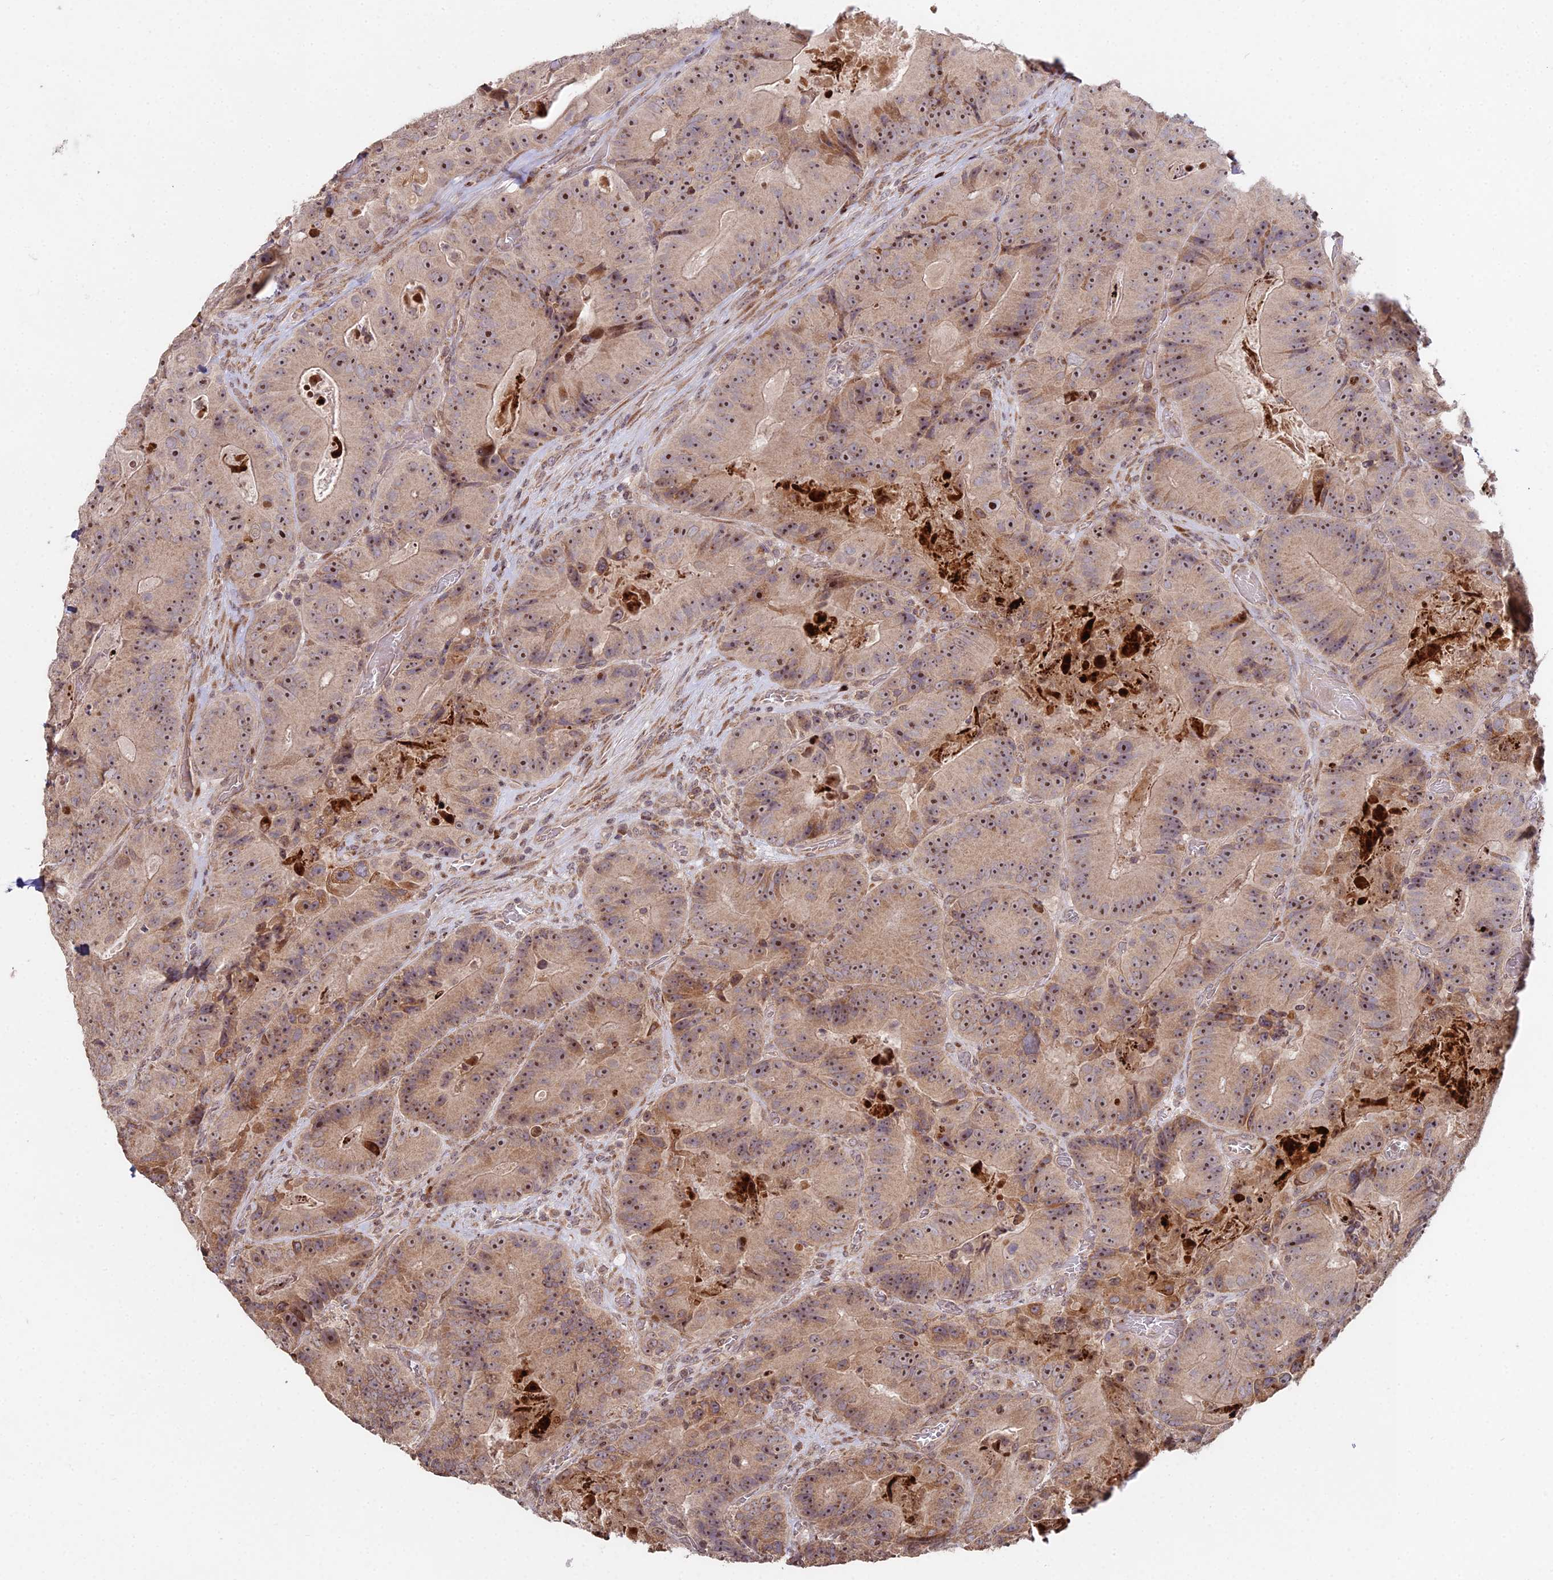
{"staining": {"intensity": "moderate", "quantity": ">75%", "location": "cytoplasmic/membranous,nuclear"}, "tissue": "colorectal cancer", "cell_type": "Tumor cells", "image_type": "cancer", "snomed": [{"axis": "morphology", "description": "Adenocarcinoma, NOS"}, {"axis": "topography", "description": "Colon"}], "caption": "Moderate cytoplasmic/membranous and nuclear expression is present in about >75% of tumor cells in colorectal cancer.", "gene": "RBMS2", "patient": {"sex": "female", "age": 86}}